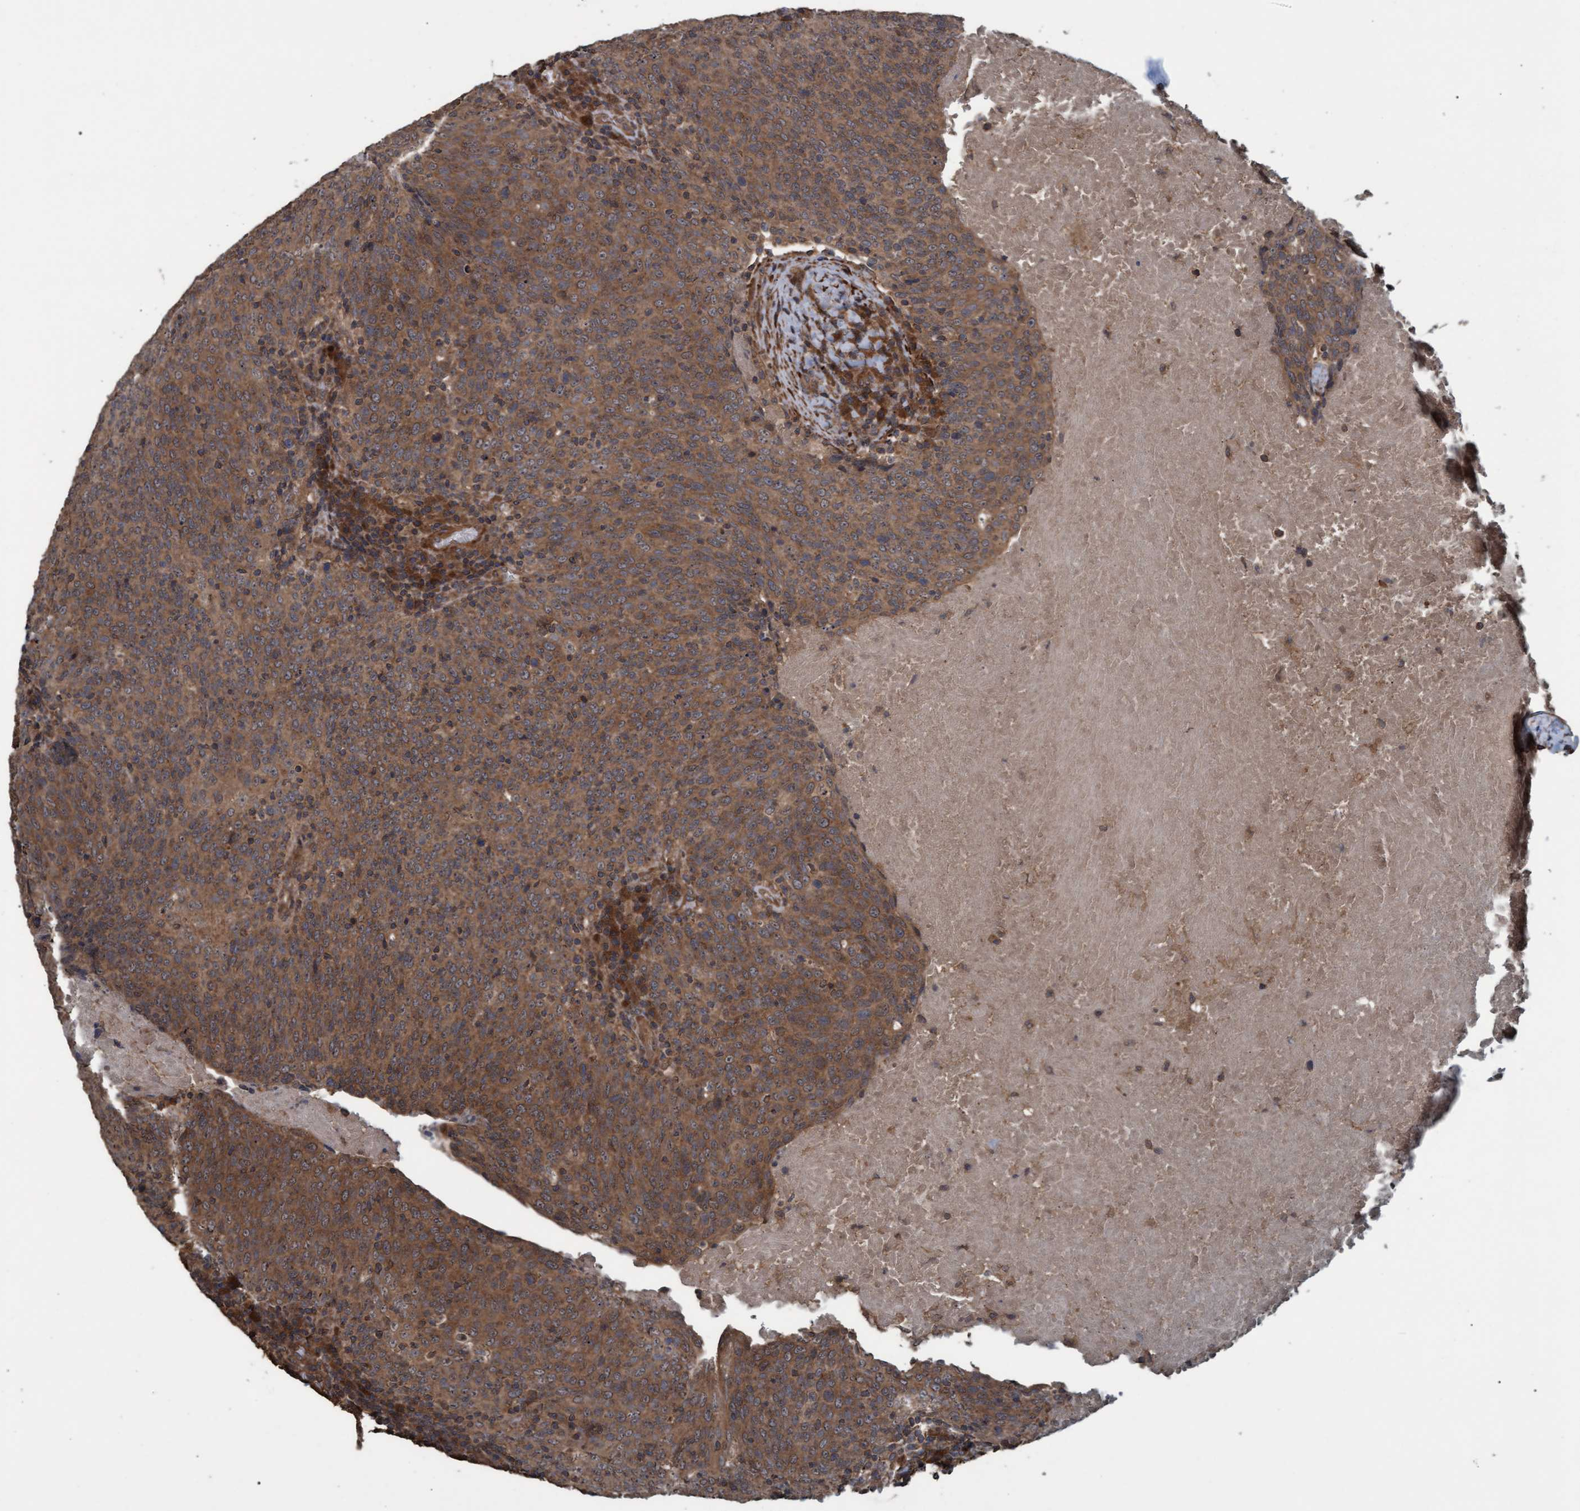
{"staining": {"intensity": "strong", "quantity": ">75%", "location": "cytoplasmic/membranous"}, "tissue": "head and neck cancer", "cell_type": "Tumor cells", "image_type": "cancer", "snomed": [{"axis": "morphology", "description": "Squamous cell carcinoma, NOS"}, {"axis": "morphology", "description": "Squamous cell carcinoma, metastatic, NOS"}, {"axis": "topography", "description": "Lymph node"}, {"axis": "topography", "description": "Head-Neck"}], "caption": "Human squamous cell carcinoma (head and neck) stained with a brown dye shows strong cytoplasmic/membranous positive expression in about >75% of tumor cells.", "gene": "GGT6", "patient": {"sex": "male", "age": 62}}